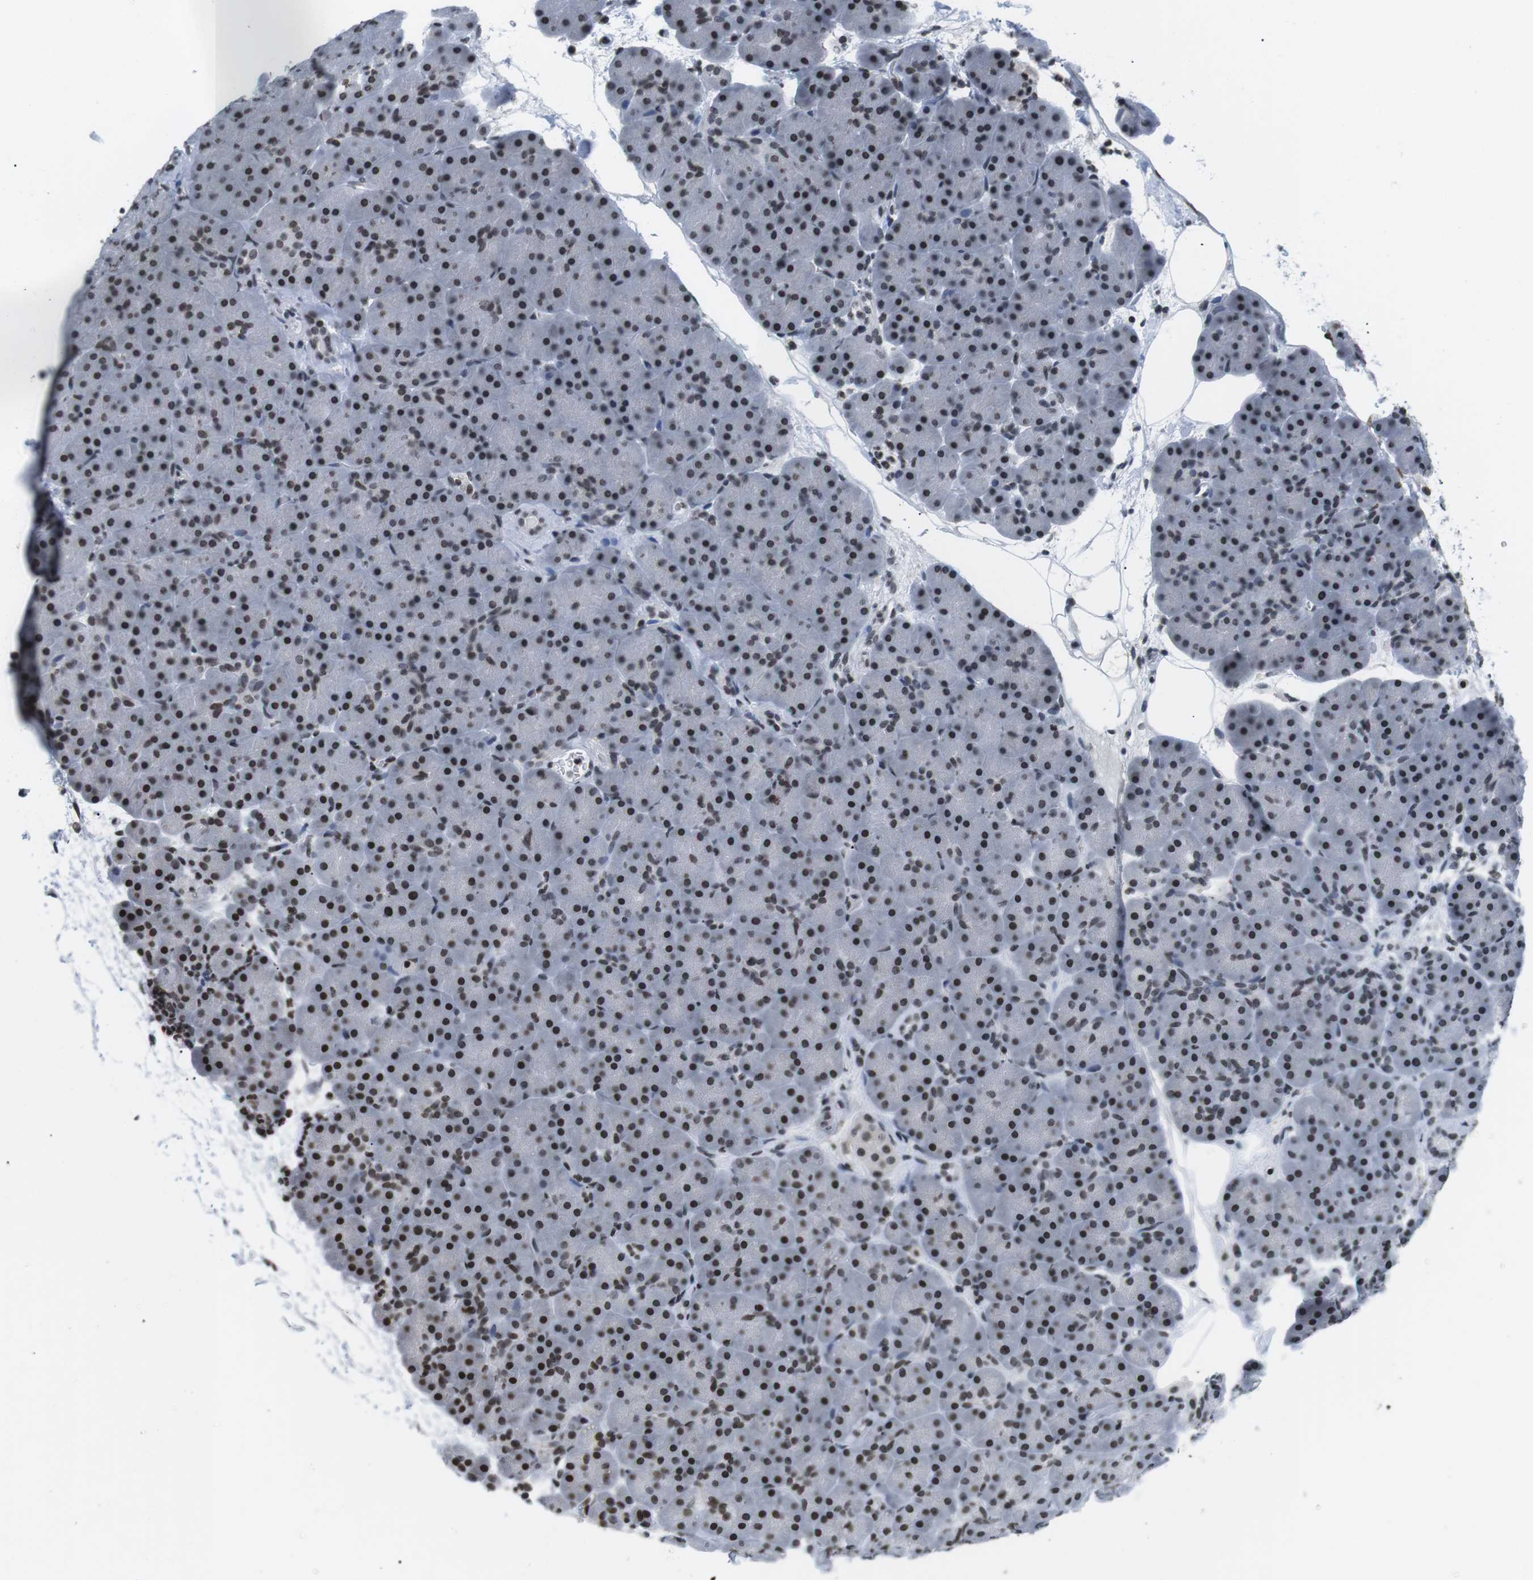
{"staining": {"intensity": "moderate", "quantity": ">75%", "location": "nuclear"}, "tissue": "pancreas", "cell_type": "Exocrine glandular cells", "image_type": "normal", "snomed": [{"axis": "morphology", "description": "Normal tissue, NOS"}, {"axis": "topography", "description": "Pancreas"}], "caption": "Protein staining shows moderate nuclear staining in approximately >75% of exocrine glandular cells in unremarkable pancreas.", "gene": "E2F2", "patient": {"sex": "male", "age": 66}}